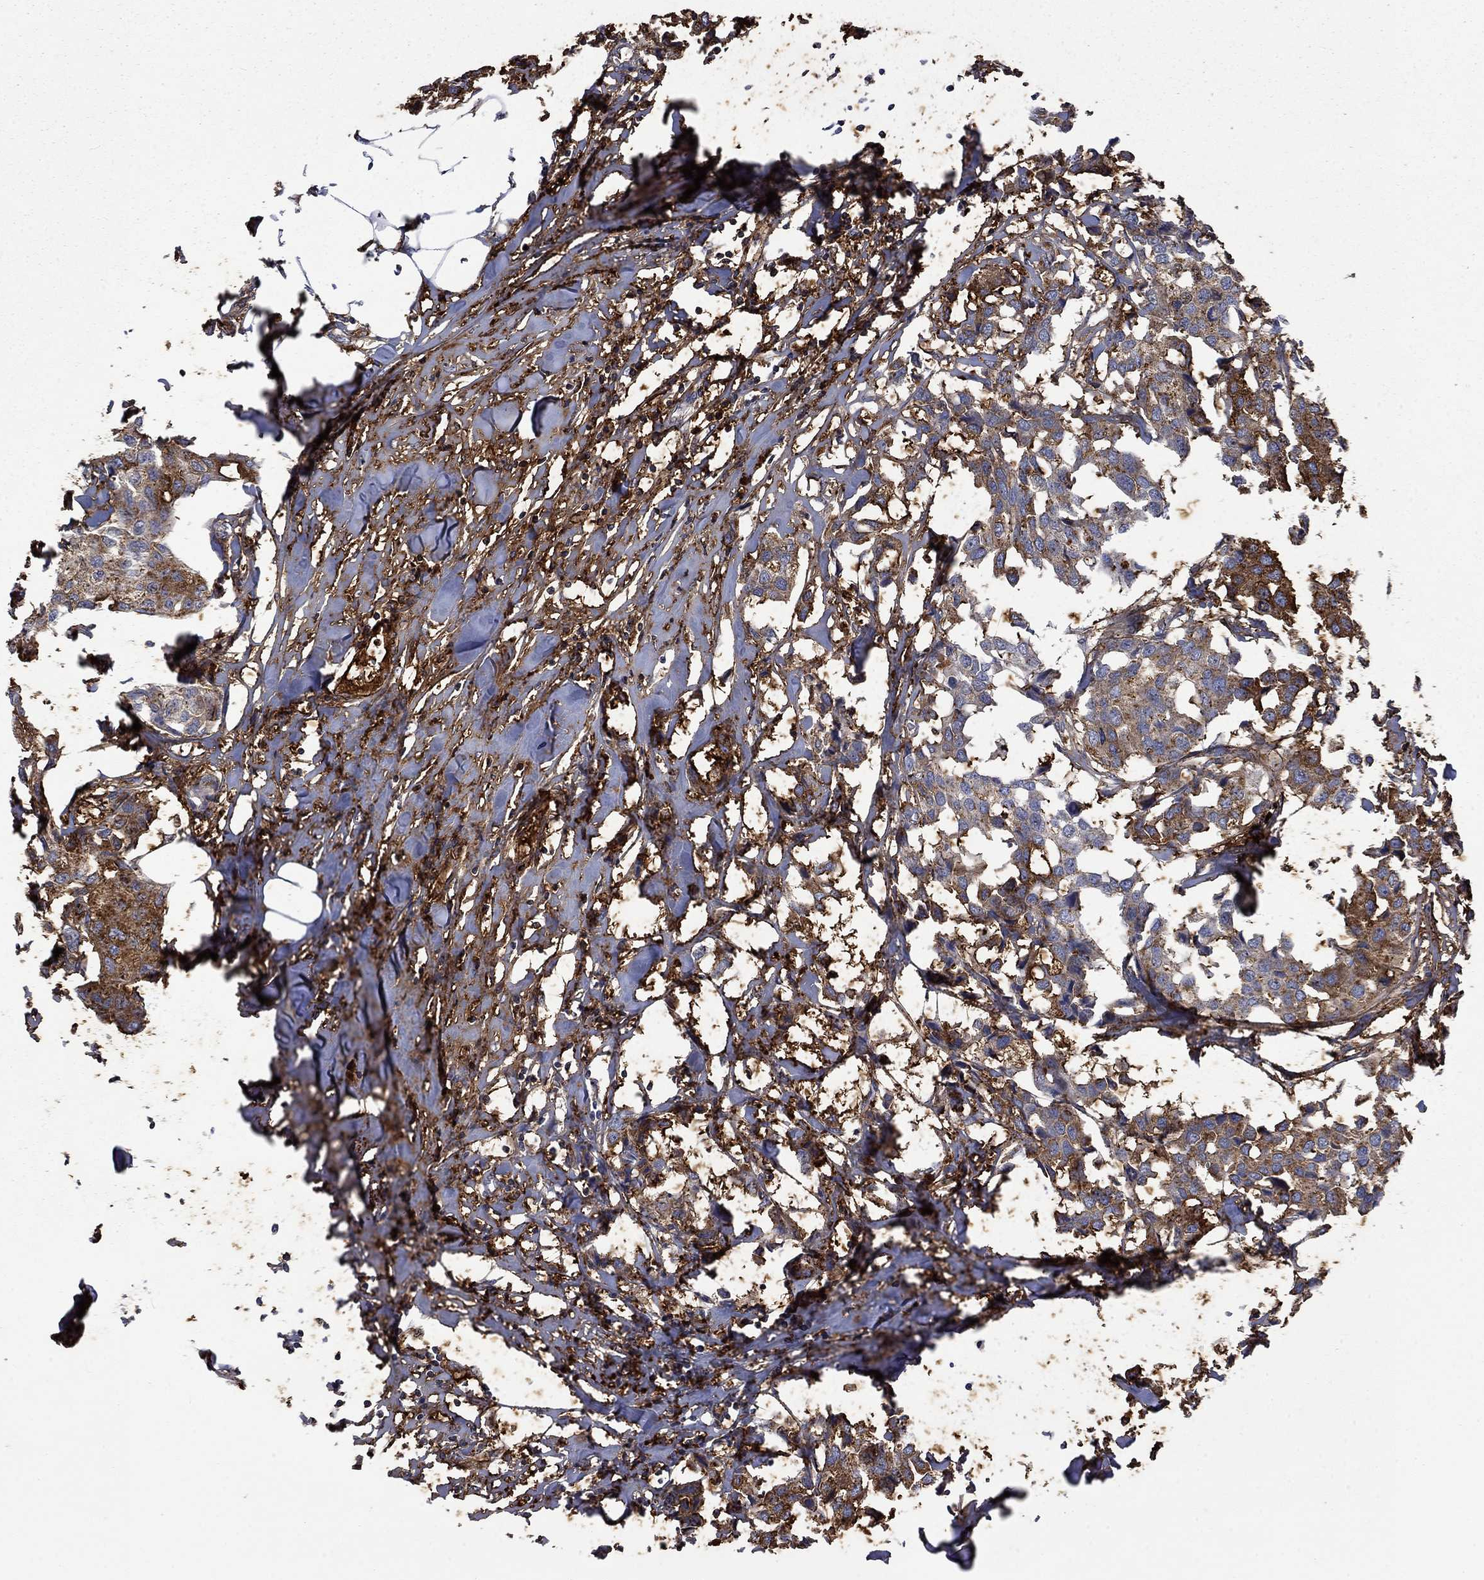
{"staining": {"intensity": "moderate", "quantity": ">75%", "location": "cytoplasmic/membranous"}, "tissue": "breast cancer", "cell_type": "Tumor cells", "image_type": "cancer", "snomed": [{"axis": "morphology", "description": "Duct carcinoma"}, {"axis": "topography", "description": "Breast"}], "caption": "Protein expression analysis of breast infiltrating ductal carcinoma exhibits moderate cytoplasmic/membranous positivity in approximately >75% of tumor cells.", "gene": "VCAN", "patient": {"sex": "female", "age": 80}}